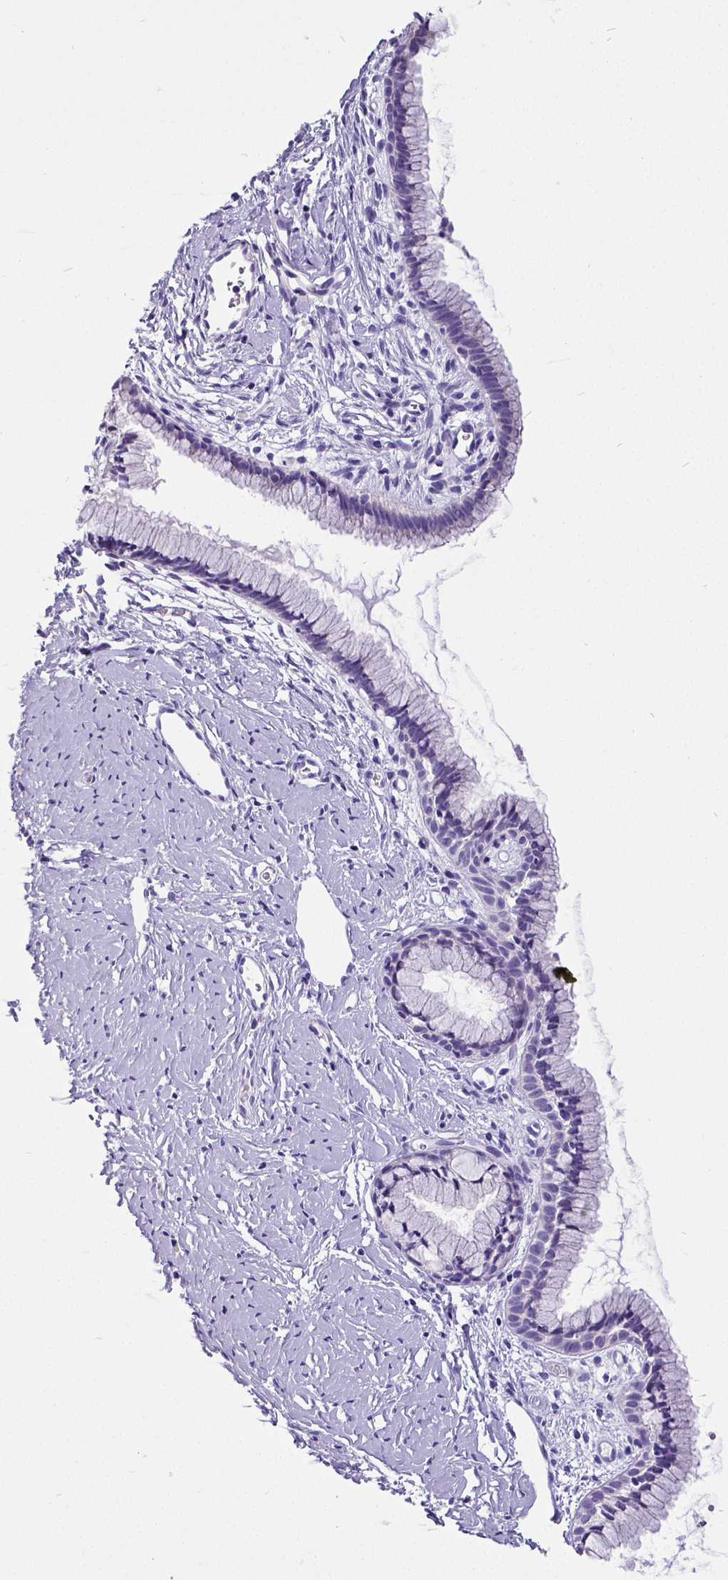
{"staining": {"intensity": "negative", "quantity": "none", "location": "none"}, "tissue": "cervix", "cell_type": "Glandular cells", "image_type": "normal", "snomed": [{"axis": "morphology", "description": "Normal tissue, NOS"}, {"axis": "topography", "description": "Cervix"}], "caption": "Histopathology image shows no significant protein staining in glandular cells of normal cervix.", "gene": "SATB2", "patient": {"sex": "female", "age": 40}}